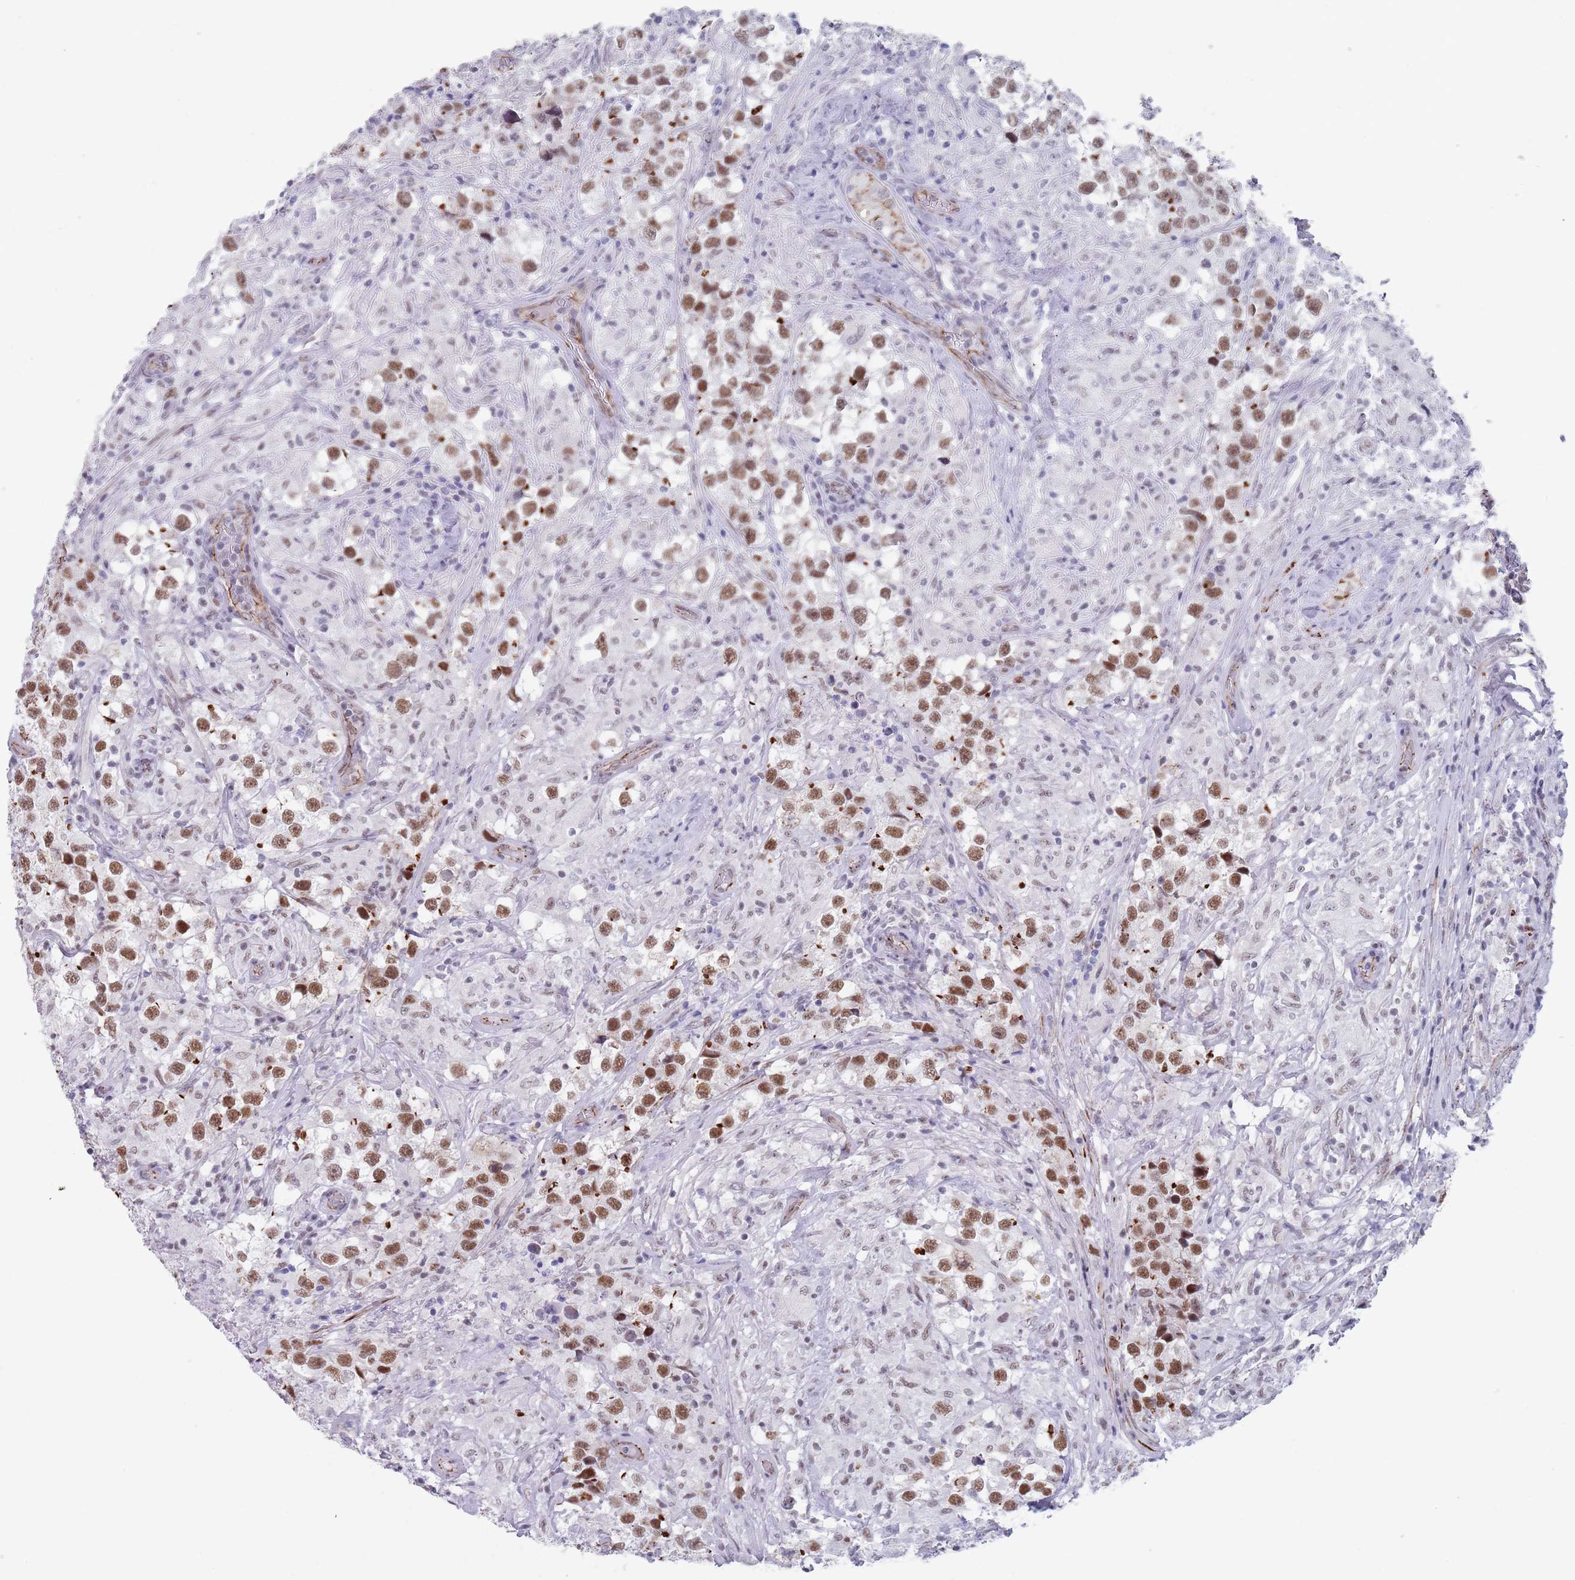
{"staining": {"intensity": "moderate", "quantity": "25%-75%", "location": "nuclear"}, "tissue": "testis cancer", "cell_type": "Tumor cells", "image_type": "cancer", "snomed": [{"axis": "morphology", "description": "Seminoma, NOS"}, {"axis": "topography", "description": "Testis"}], "caption": "Brown immunohistochemical staining in human testis cancer (seminoma) reveals moderate nuclear staining in about 25%-75% of tumor cells. The staining was performed using DAB (3,3'-diaminobenzidine), with brown indicating positive protein expression. Nuclei are stained blue with hematoxylin.", "gene": "OR5A2", "patient": {"sex": "male", "age": 46}}